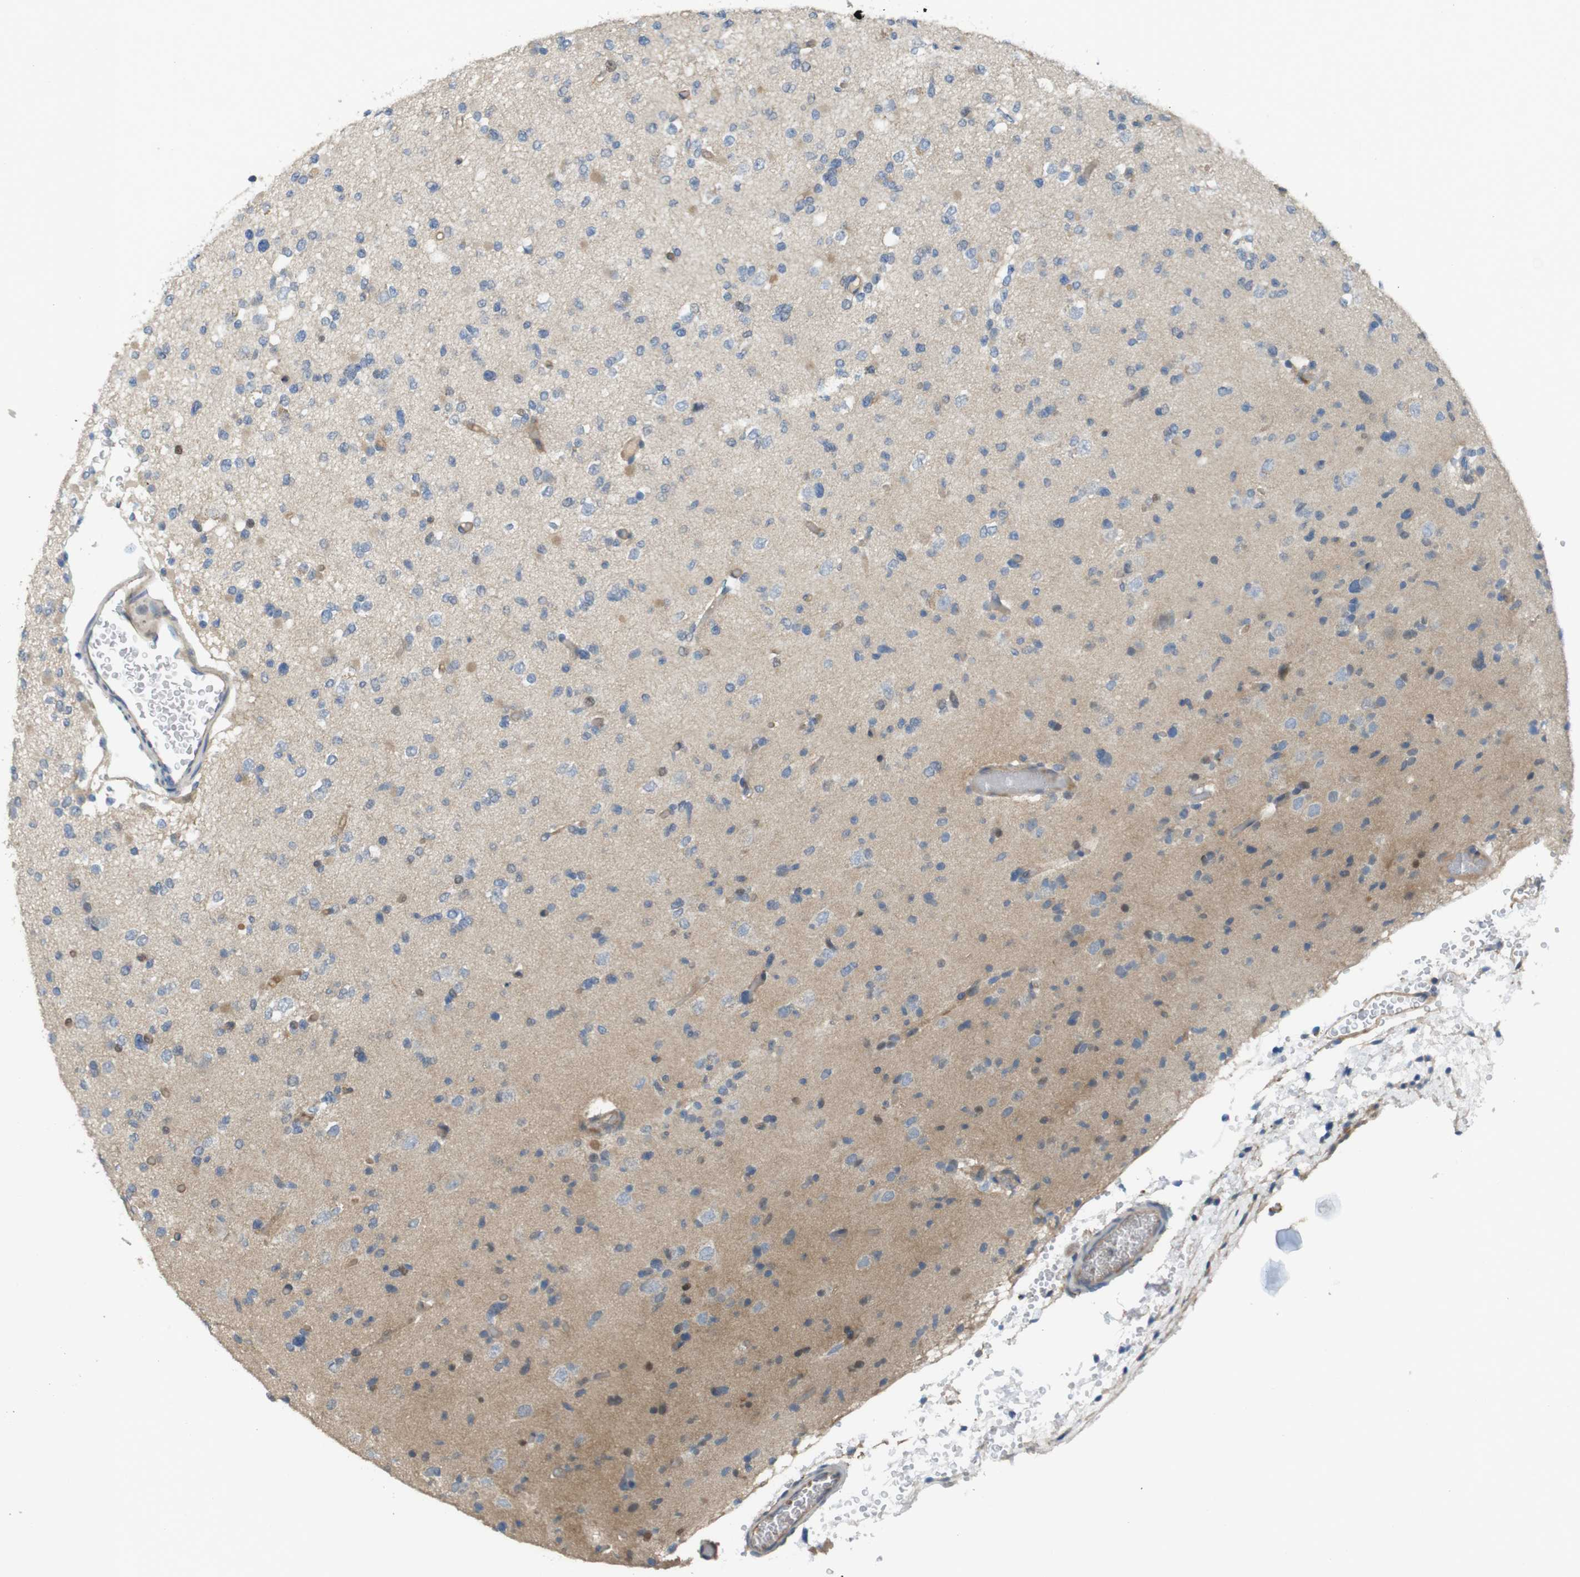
{"staining": {"intensity": "negative", "quantity": "none", "location": "none"}, "tissue": "glioma", "cell_type": "Tumor cells", "image_type": "cancer", "snomed": [{"axis": "morphology", "description": "Glioma, malignant, Low grade"}, {"axis": "topography", "description": "Brain"}], "caption": "The immunohistochemistry (IHC) image has no significant expression in tumor cells of malignant glioma (low-grade) tissue.", "gene": "ABHD15", "patient": {"sex": "female", "age": 22}}